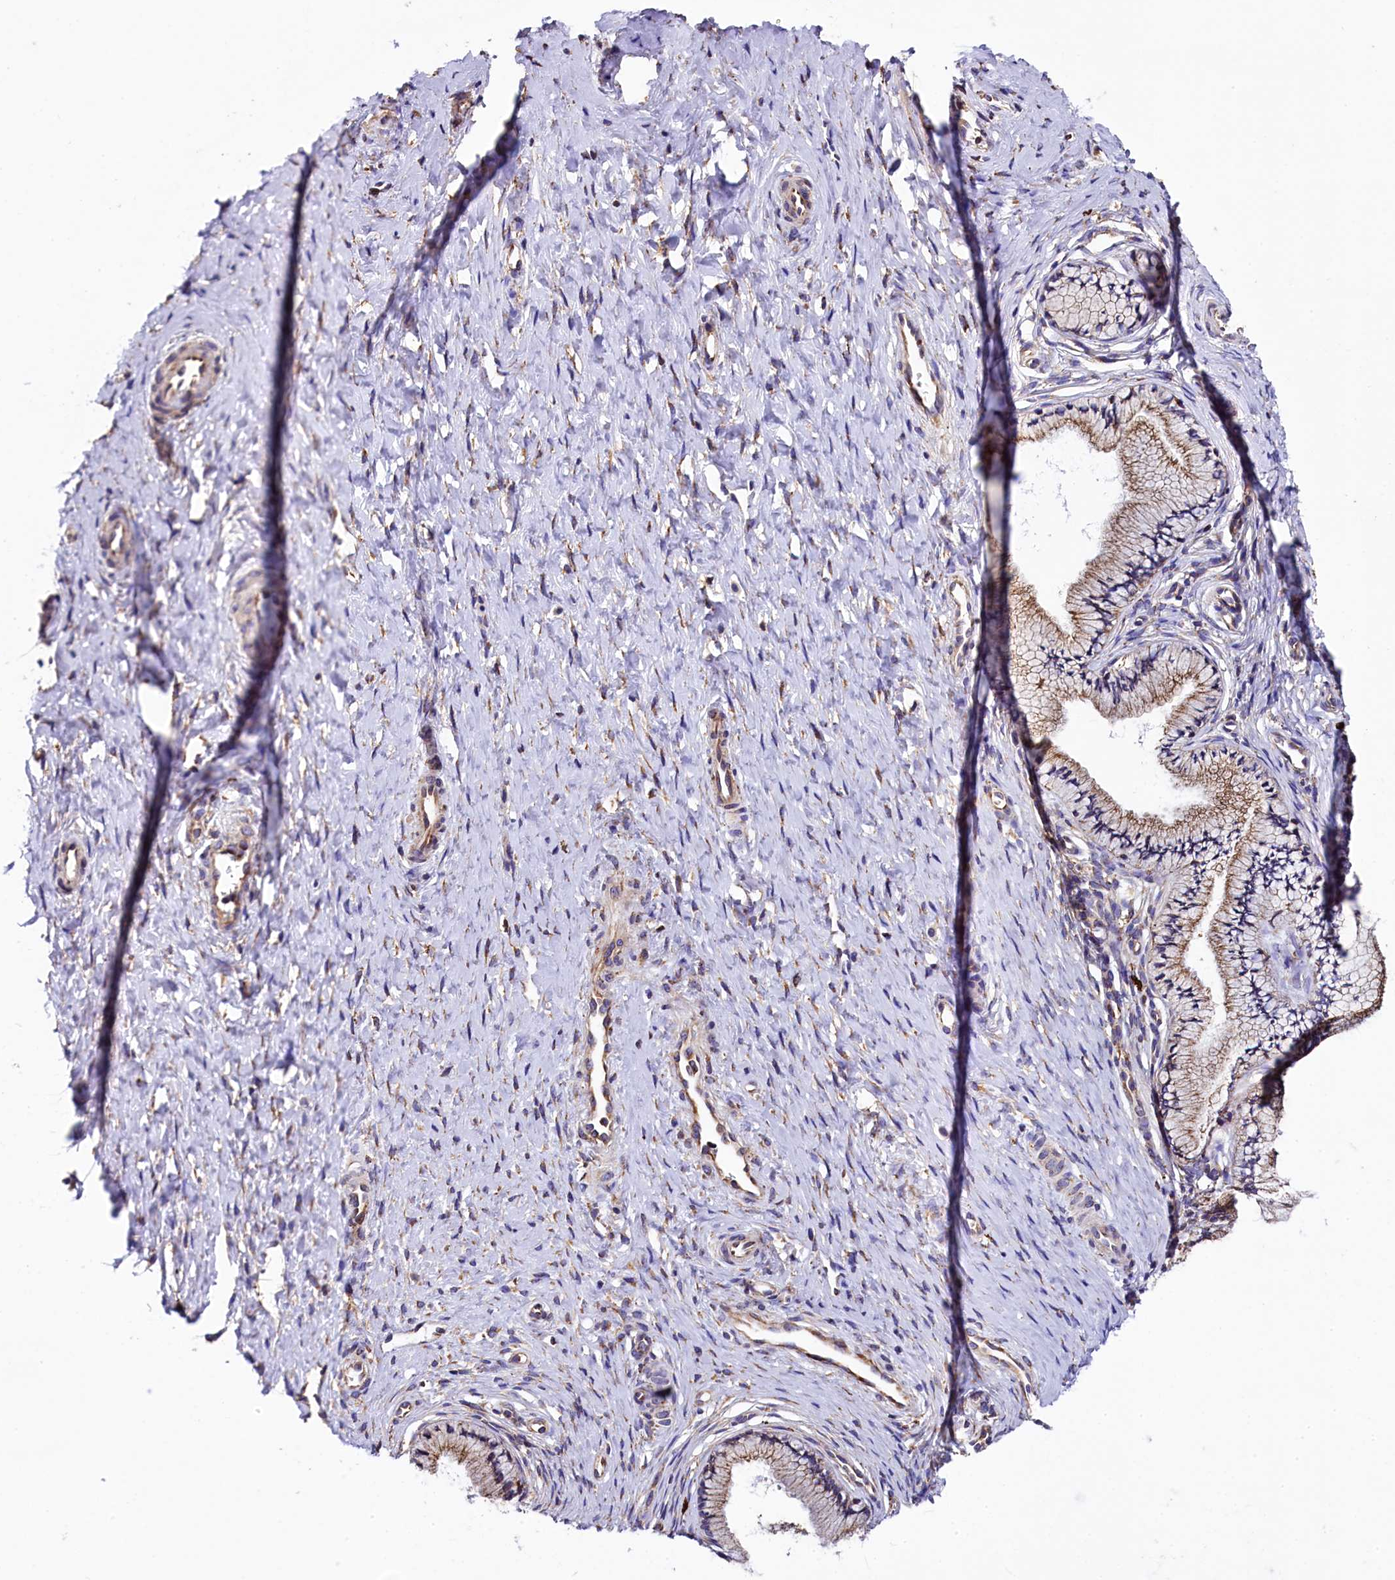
{"staining": {"intensity": "strong", "quantity": "25%-75%", "location": "cytoplasmic/membranous"}, "tissue": "cervix", "cell_type": "Glandular cells", "image_type": "normal", "snomed": [{"axis": "morphology", "description": "Normal tissue, NOS"}, {"axis": "topography", "description": "Cervix"}], "caption": "Immunohistochemistry of normal human cervix exhibits high levels of strong cytoplasmic/membranous expression in about 25%-75% of glandular cells.", "gene": "CAPS2", "patient": {"sex": "female", "age": 36}}